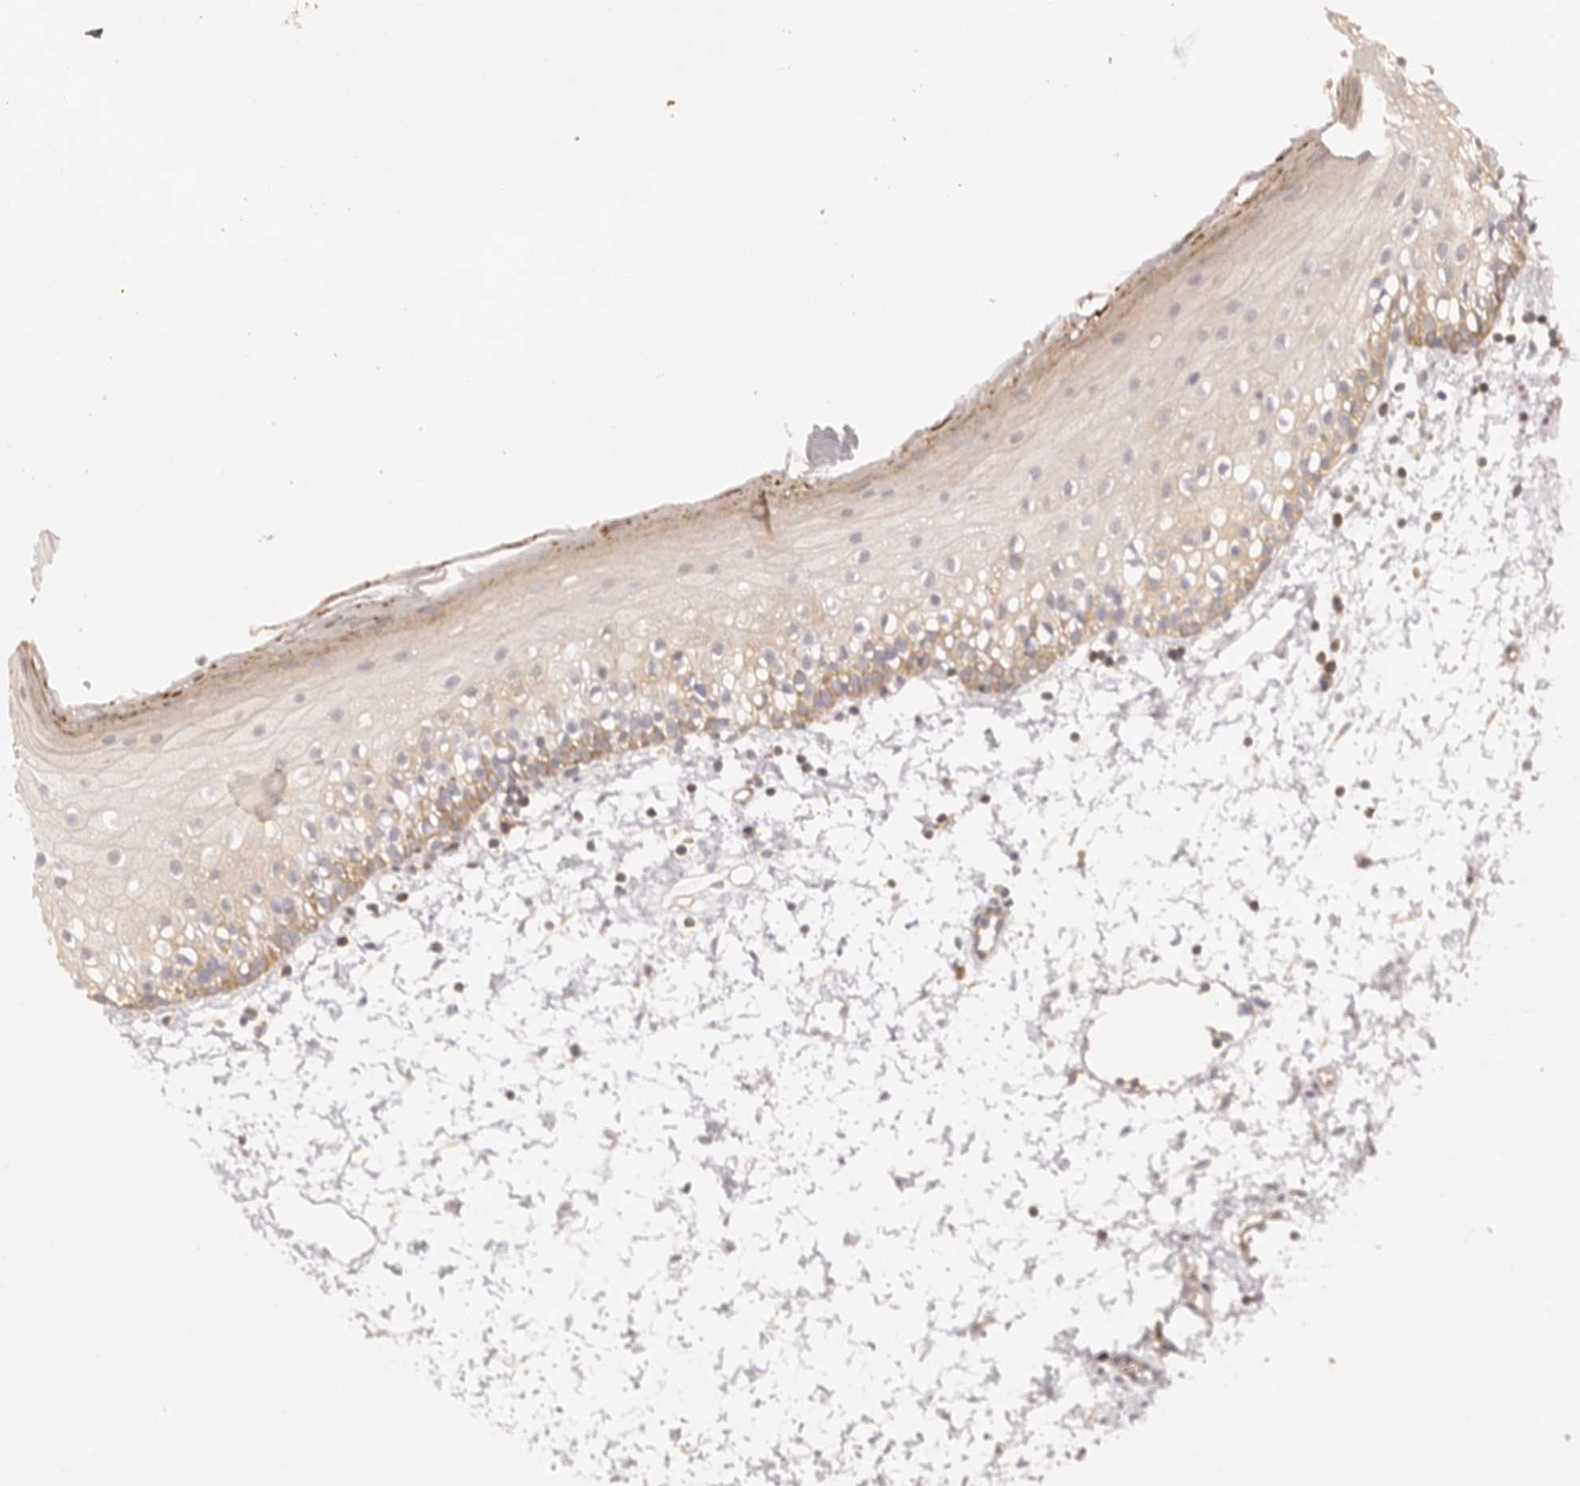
{"staining": {"intensity": "weak", "quantity": "<25%", "location": "cytoplasmic/membranous"}, "tissue": "oral mucosa", "cell_type": "Squamous epithelial cells", "image_type": "normal", "snomed": [{"axis": "morphology", "description": "Normal tissue, NOS"}, {"axis": "topography", "description": "Oral tissue"}], "caption": "This photomicrograph is of normal oral mucosa stained with immunohistochemistry (IHC) to label a protein in brown with the nuclei are counter-stained blue. There is no staining in squamous epithelial cells.", "gene": "EEF1E1", "patient": {"sex": "male", "age": 28}}